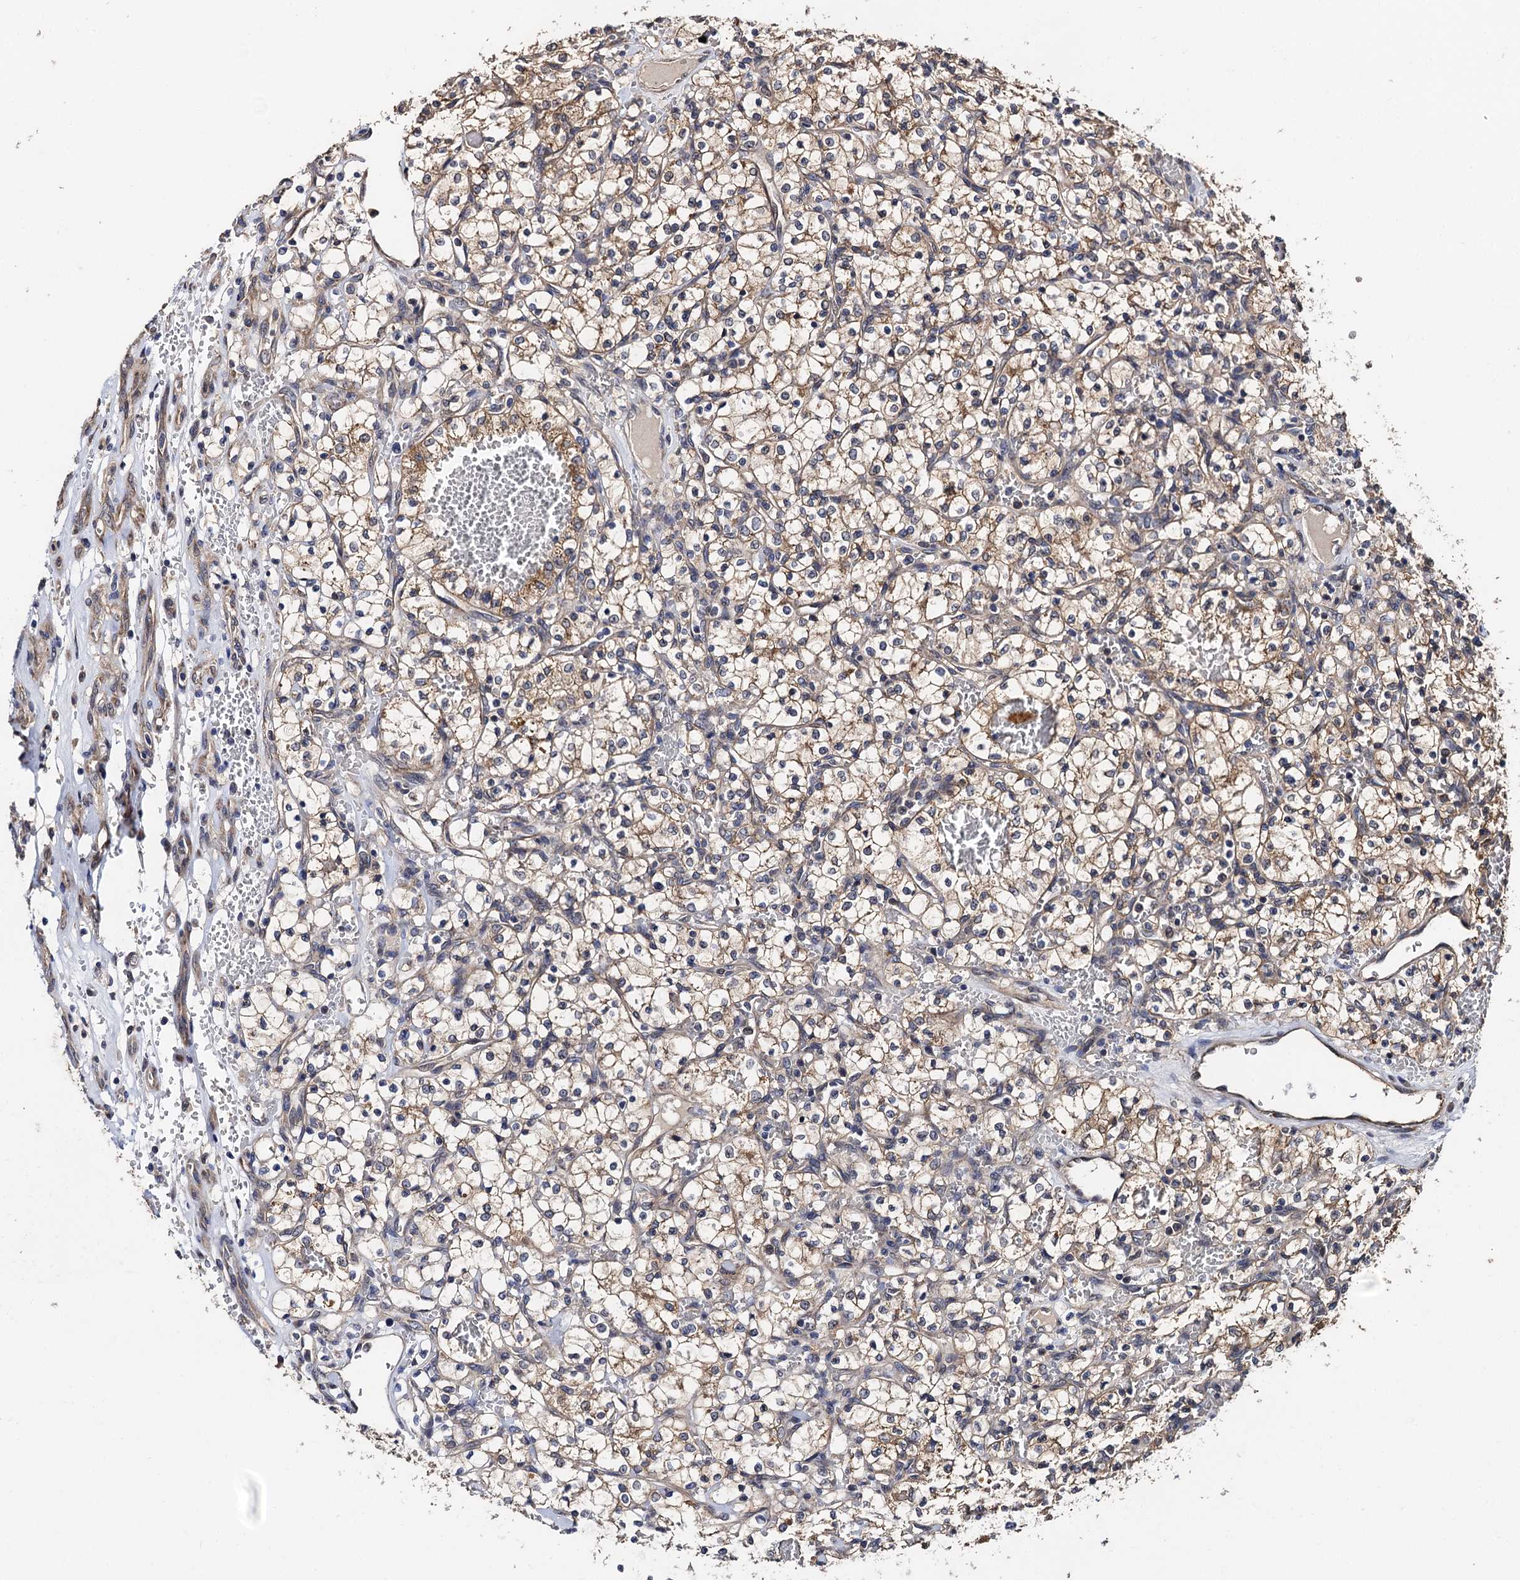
{"staining": {"intensity": "weak", "quantity": ">75%", "location": "cytoplasmic/membranous"}, "tissue": "renal cancer", "cell_type": "Tumor cells", "image_type": "cancer", "snomed": [{"axis": "morphology", "description": "Adenocarcinoma, NOS"}, {"axis": "topography", "description": "Kidney"}], "caption": "IHC image of neoplastic tissue: renal cancer stained using immunohistochemistry reveals low levels of weak protein expression localized specifically in the cytoplasmic/membranous of tumor cells, appearing as a cytoplasmic/membranous brown color.", "gene": "MIER2", "patient": {"sex": "female", "age": 69}}